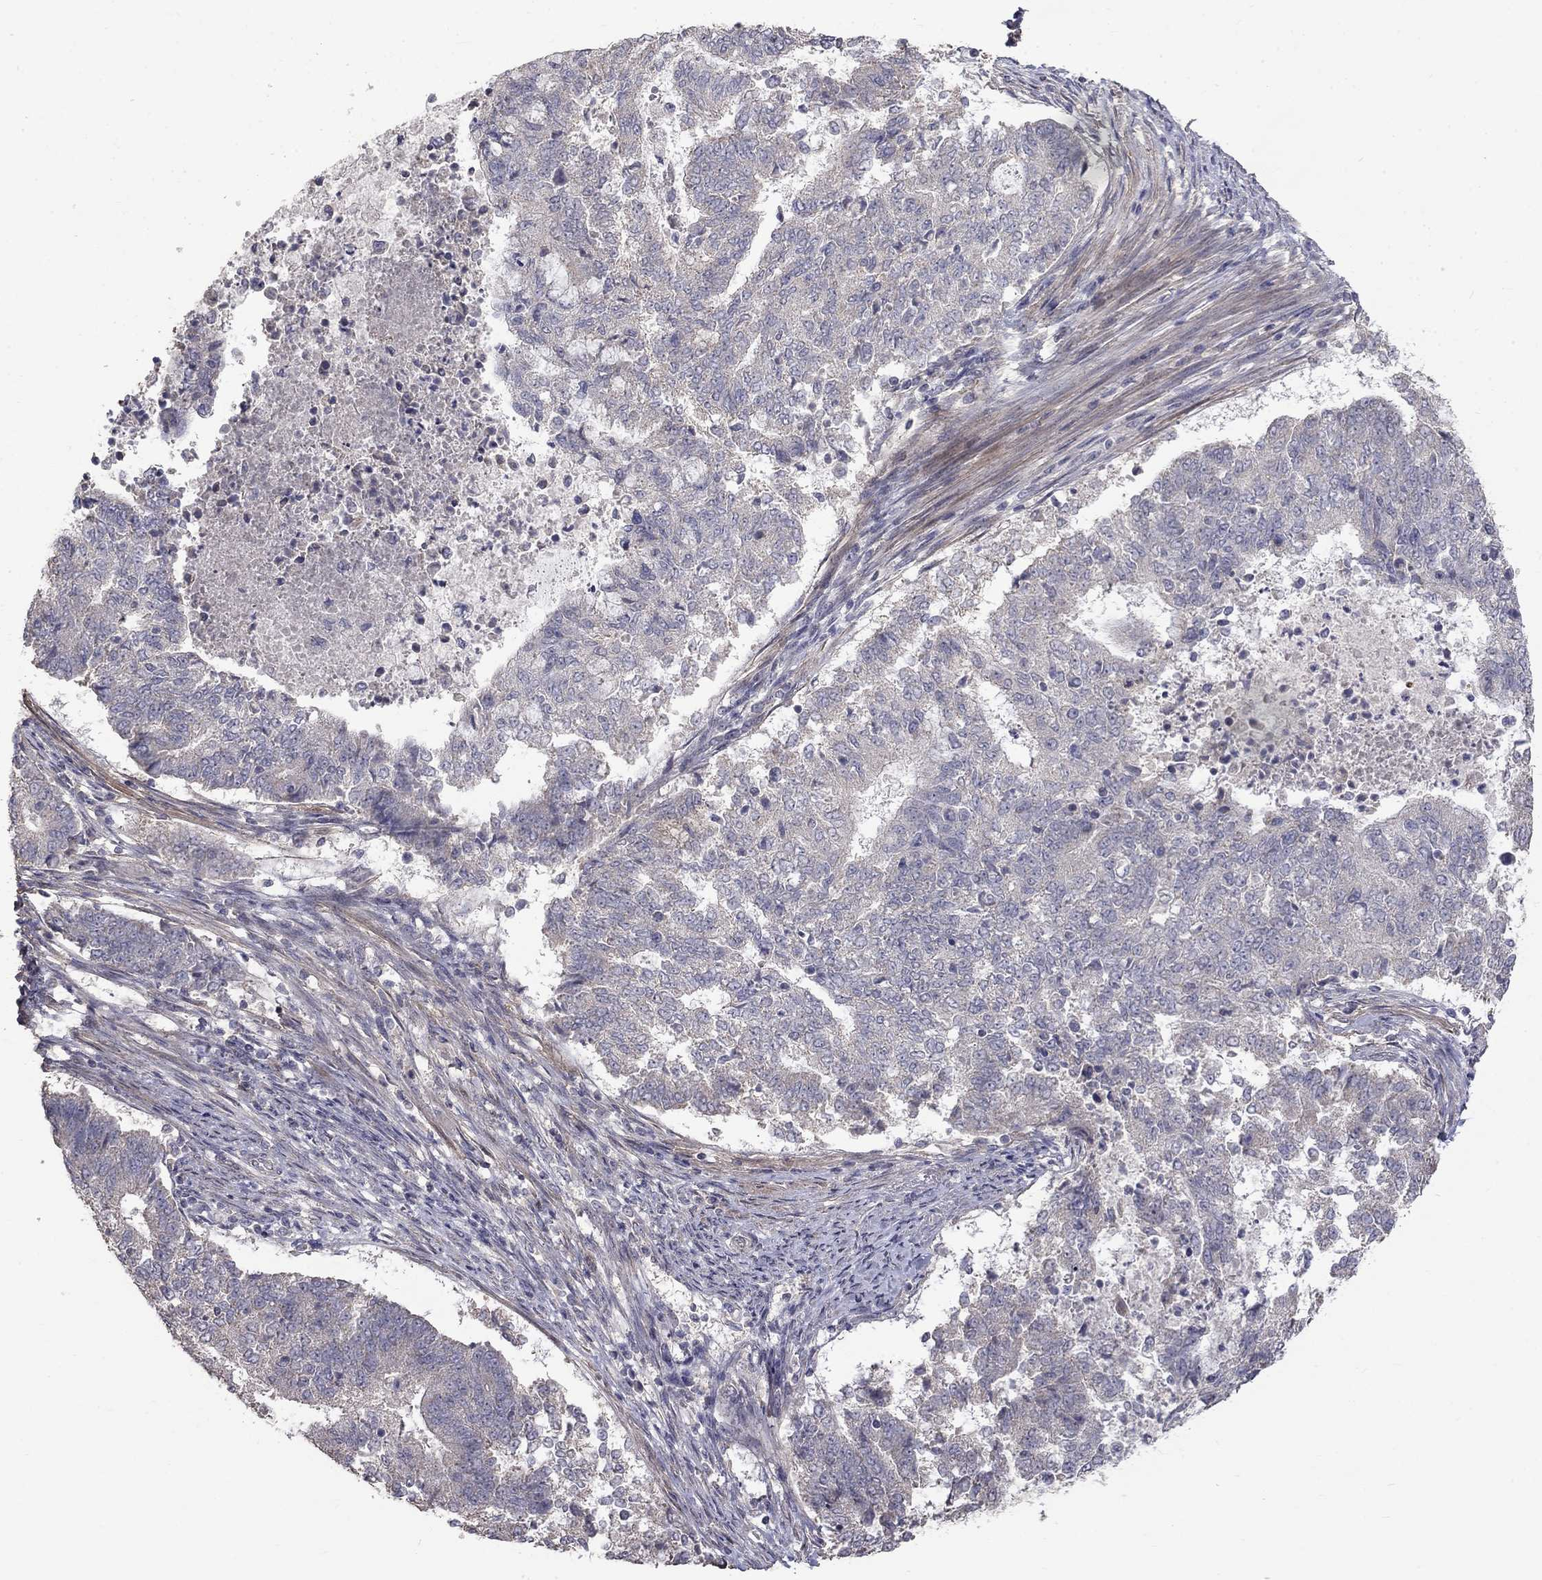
{"staining": {"intensity": "negative", "quantity": "none", "location": "none"}, "tissue": "endometrial cancer", "cell_type": "Tumor cells", "image_type": "cancer", "snomed": [{"axis": "morphology", "description": "Adenocarcinoma, NOS"}, {"axis": "topography", "description": "Endometrium"}], "caption": "Endometrial cancer was stained to show a protein in brown. There is no significant positivity in tumor cells.", "gene": "SLC39A14", "patient": {"sex": "female", "age": 65}}